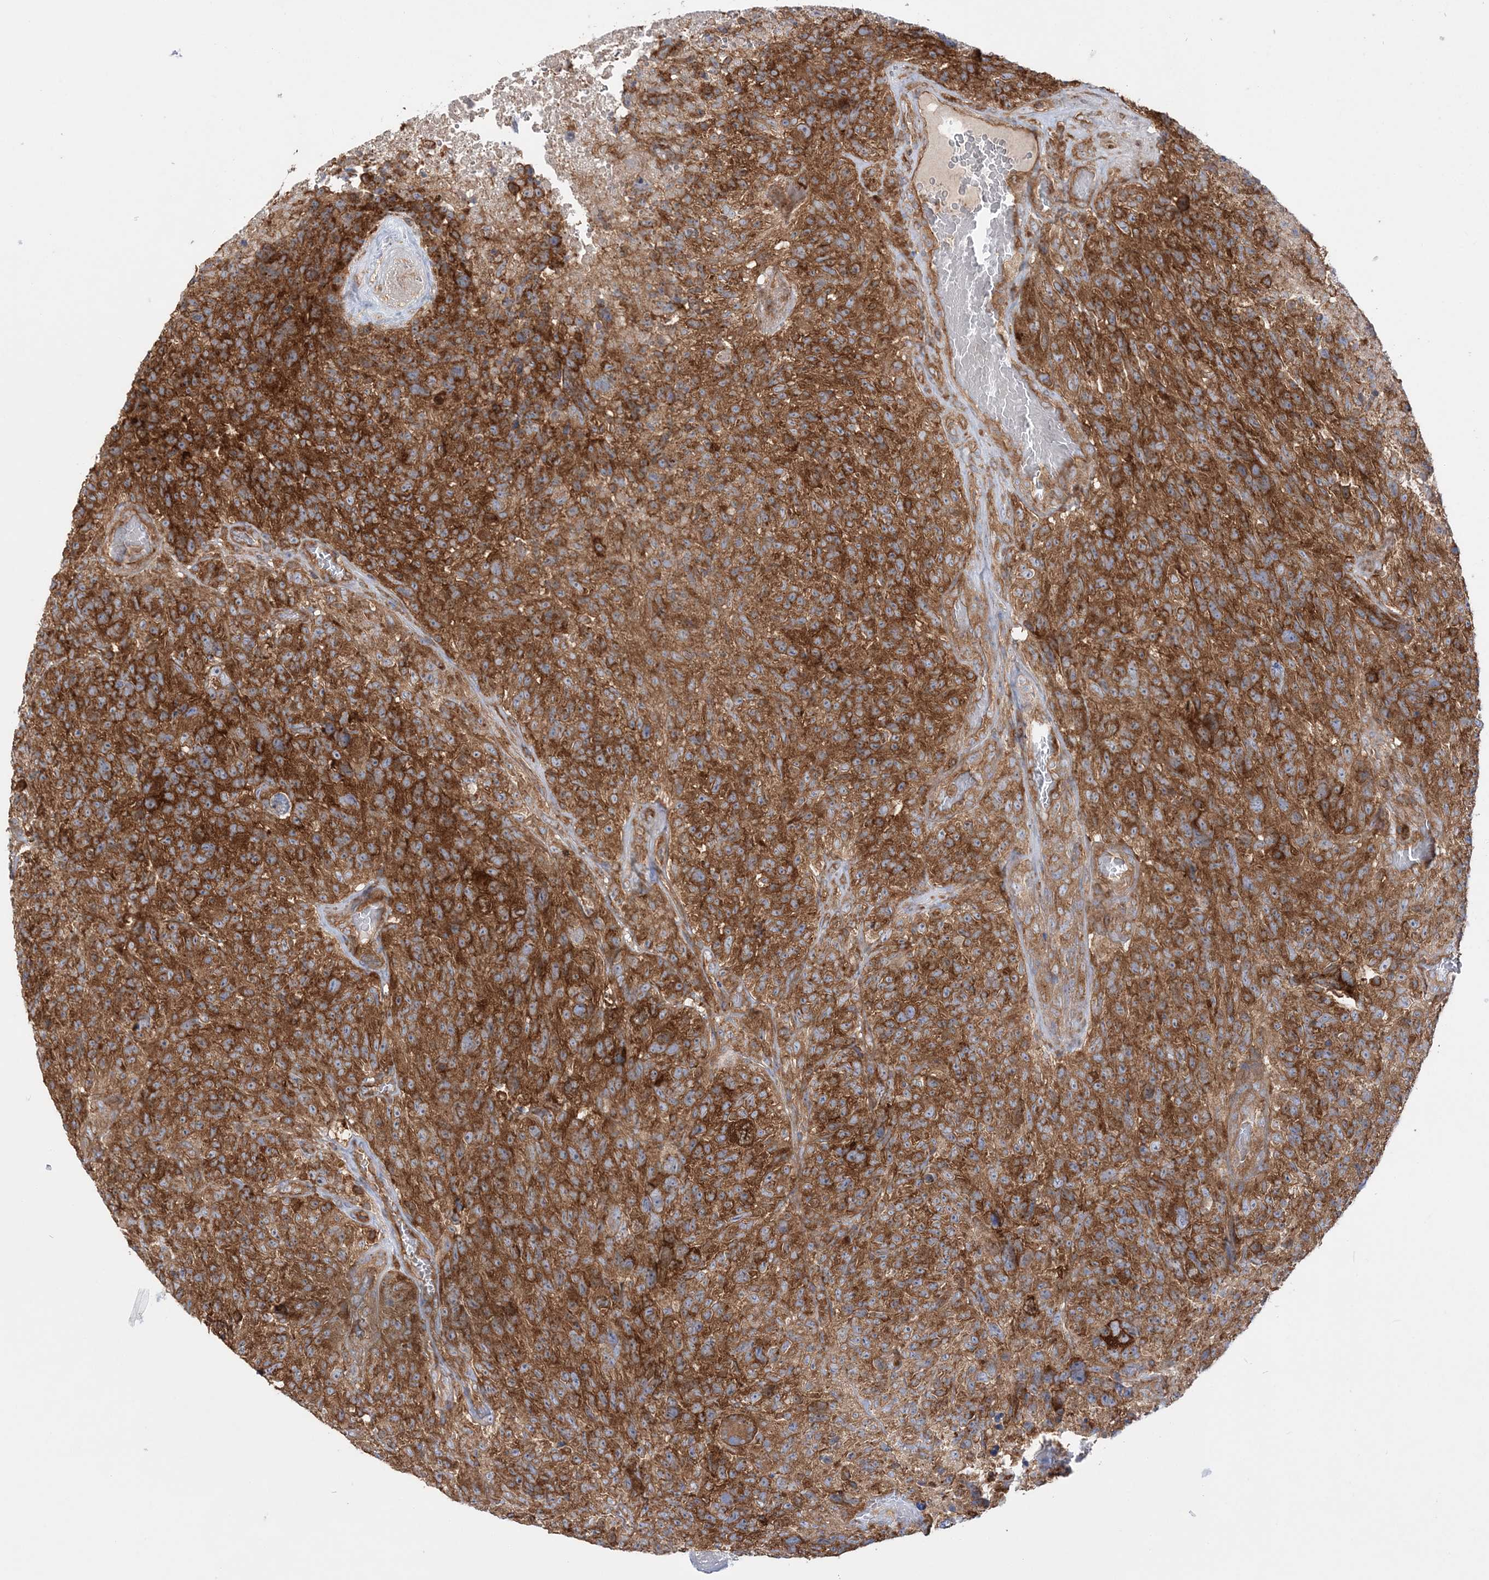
{"staining": {"intensity": "strong", "quantity": ">75%", "location": "cytoplasmic/membranous"}, "tissue": "glioma", "cell_type": "Tumor cells", "image_type": "cancer", "snomed": [{"axis": "morphology", "description": "Glioma, malignant, High grade"}, {"axis": "topography", "description": "Brain"}], "caption": "The immunohistochemical stain shows strong cytoplasmic/membranous staining in tumor cells of malignant glioma (high-grade) tissue. The staining is performed using DAB (3,3'-diaminobenzidine) brown chromogen to label protein expression. The nuclei are counter-stained blue using hematoxylin.", "gene": "TBC1D5", "patient": {"sex": "male", "age": 69}}